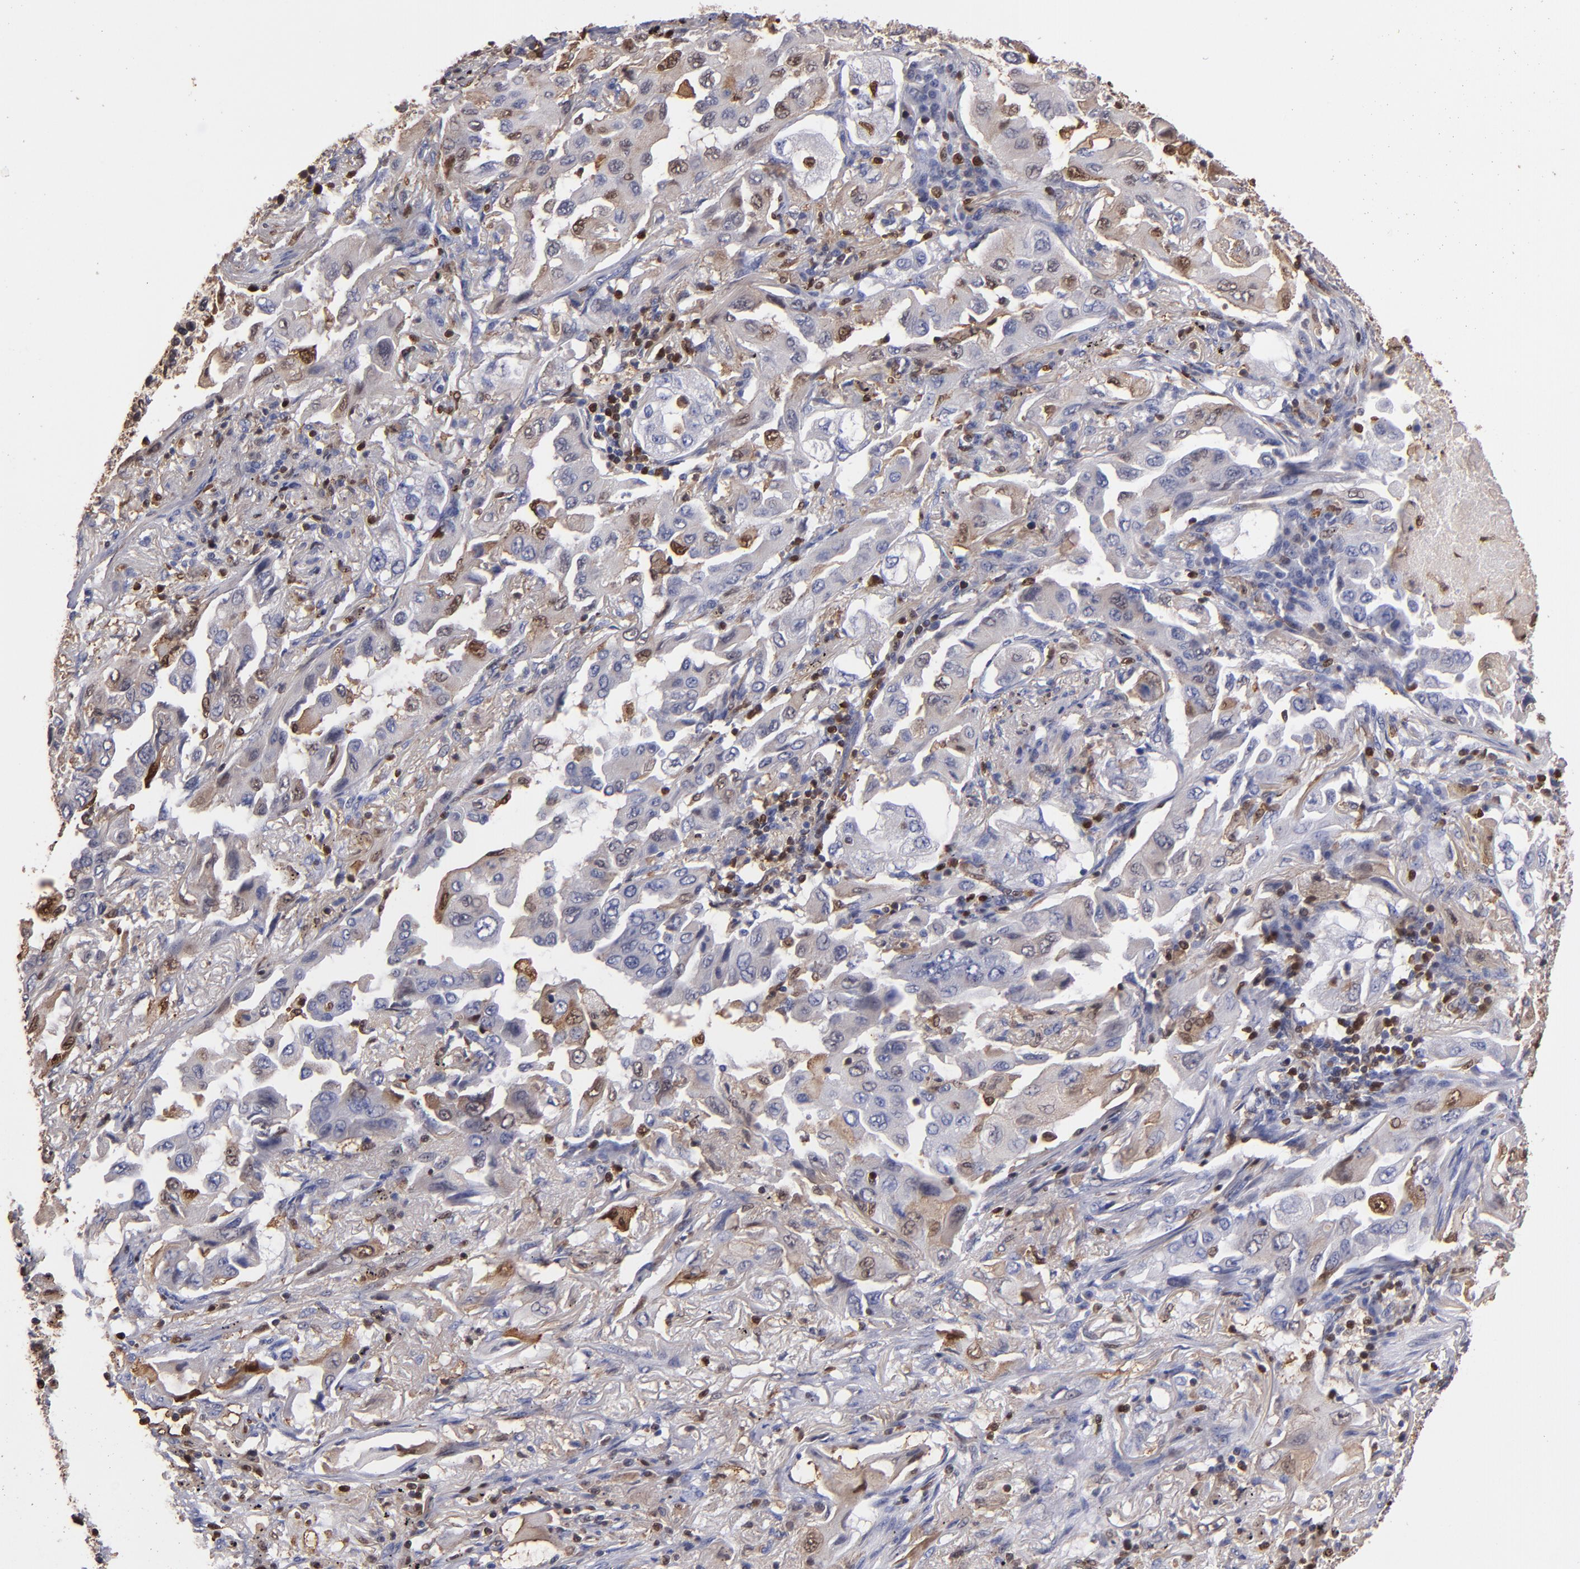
{"staining": {"intensity": "weak", "quantity": "<25%", "location": "cytoplasmic/membranous"}, "tissue": "lung cancer", "cell_type": "Tumor cells", "image_type": "cancer", "snomed": [{"axis": "morphology", "description": "Adenocarcinoma, NOS"}, {"axis": "topography", "description": "Lung"}], "caption": "IHC of lung cancer (adenocarcinoma) displays no positivity in tumor cells. The staining is performed using DAB brown chromogen with nuclei counter-stained in using hematoxylin.", "gene": "S100A4", "patient": {"sex": "female", "age": 65}}